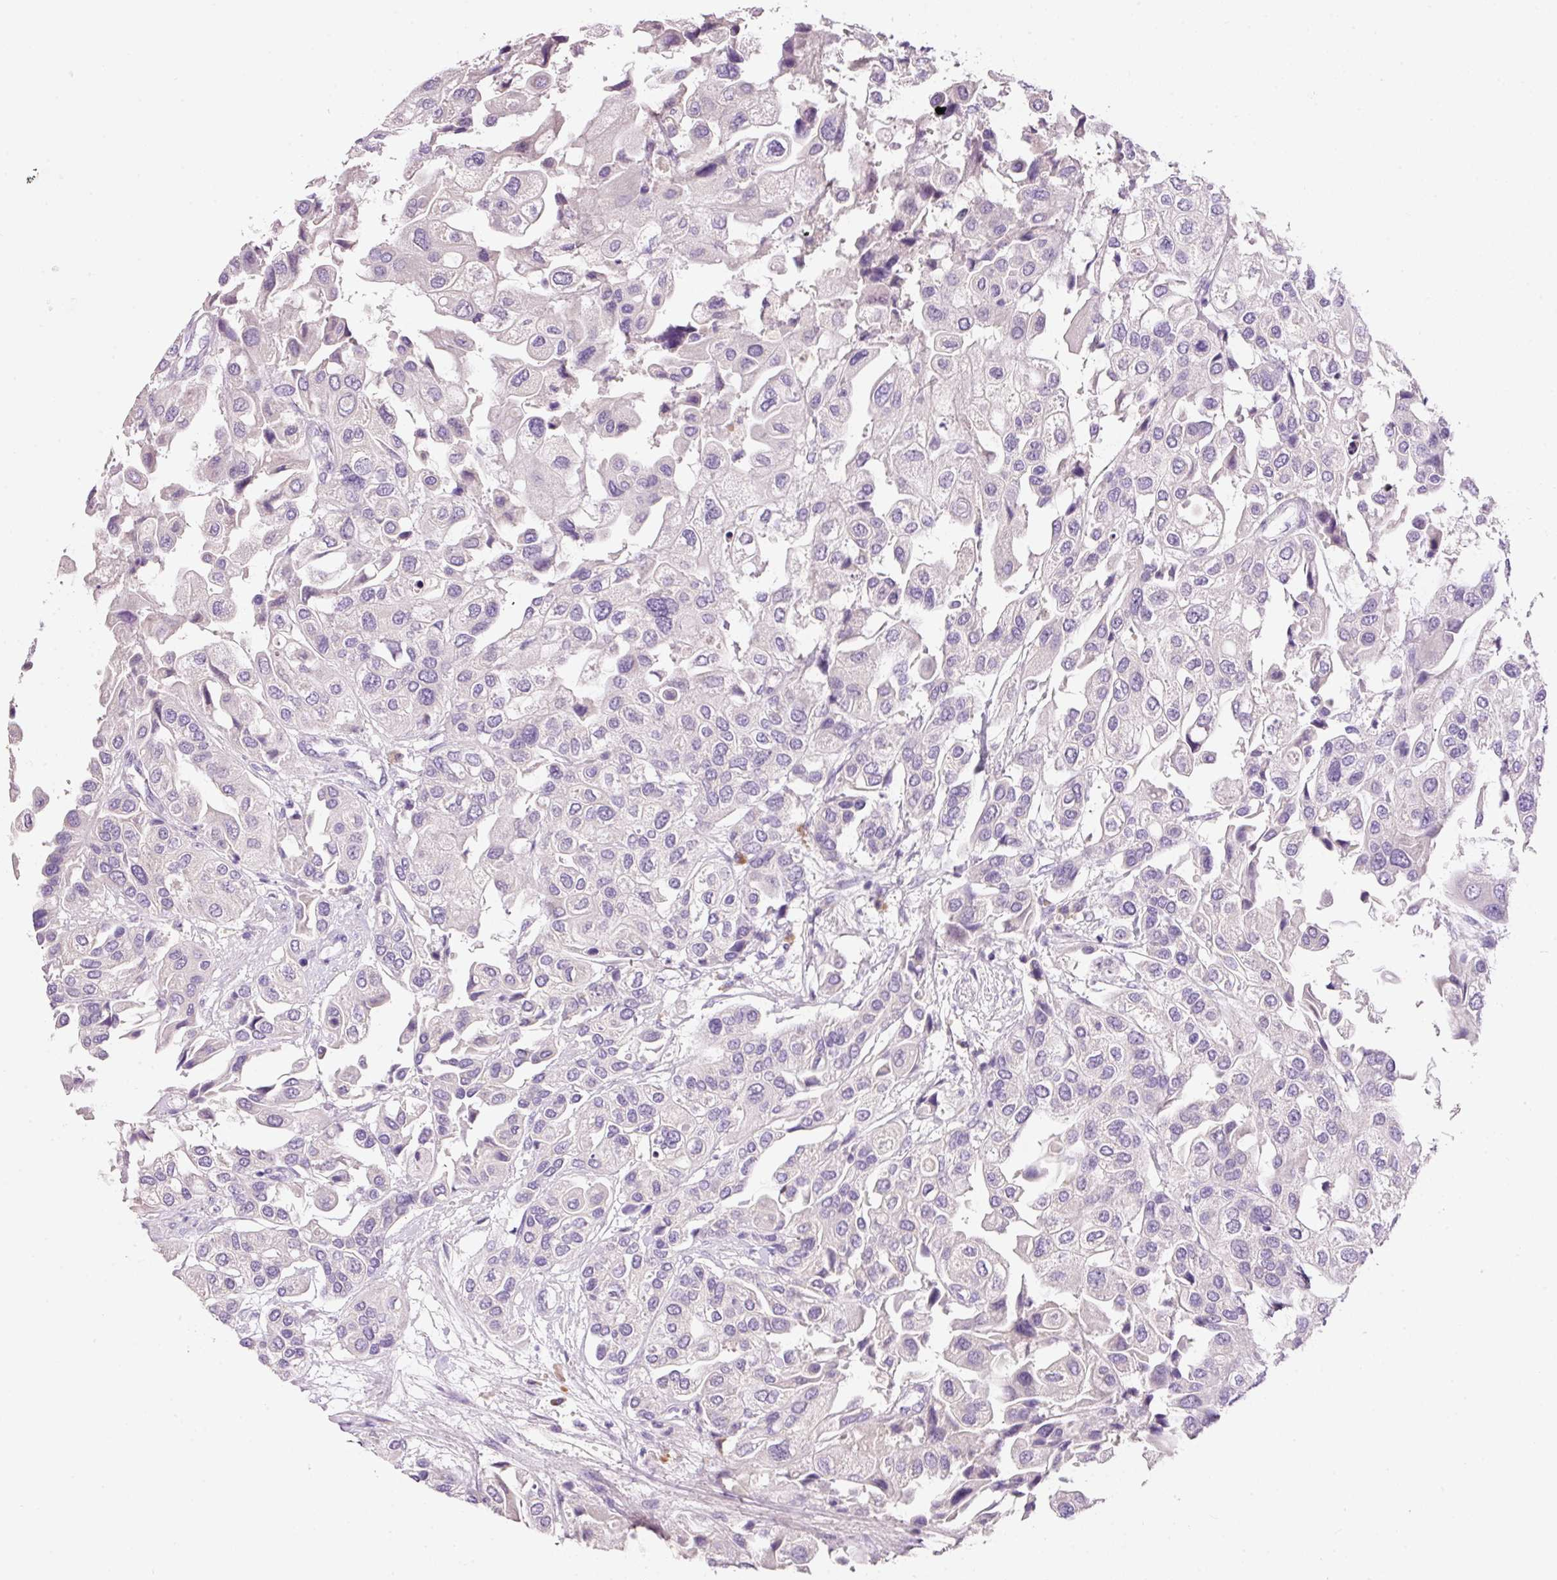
{"staining": {"intensity": "negative", "quantity": "none", "location": "none"}, "tissue": "urothelial cancer", "cell_type": "Tumor cells", "image_type": "cancer", "snomed": [{"axis": "morphology", "description": "Urothelial carcinoma, High grade"}, {"axis": "topography", "description": "Urinary bladder"}], "caption": "The IHC image has no significant expression in tumor cells of high-grade urothelial carcinoma tissue.", "gene": "TENT5C", "patient": {"sex": "female", "age": 64}}